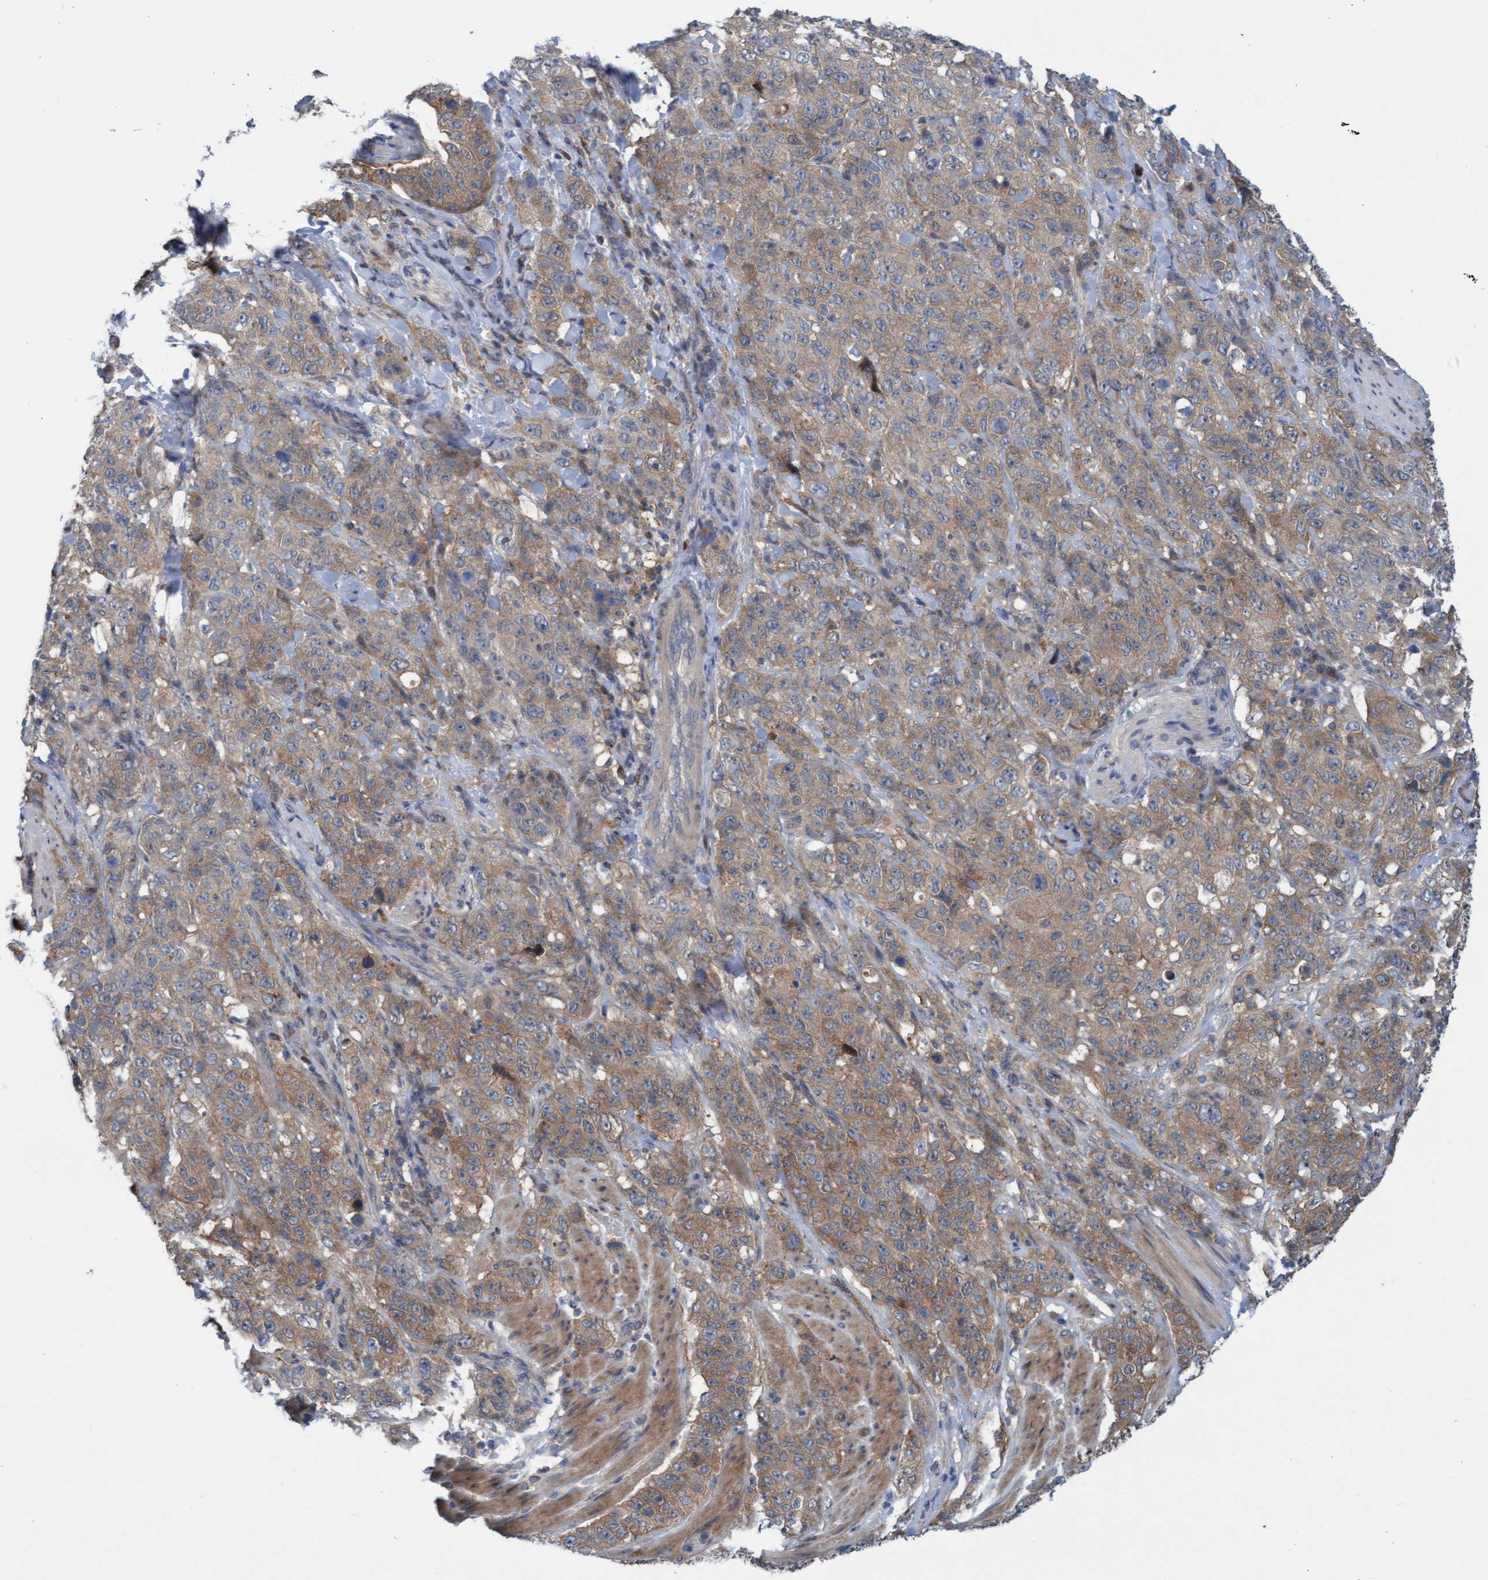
{"staining": {"intensity": "moderate", "quantity": ">75%", "location": "cytoplasmic/membranous"}, "tissue": "stomach cancer", "cell_type": "Tumor cells", "image_type": "cancer", "snomed": [{"axis": "morphology", "description": "Adenocarcinoma, NOS"}, {"axis": "topography", "description": "Stomach"}], "caption": "Human stomach cancer stained with a brown dye shows moderate cytoplasmic/membranous positive expression in about >75% of tumor cells.", "gene": "KLHL25", "patient": {"sex": "male", "age": 48}}